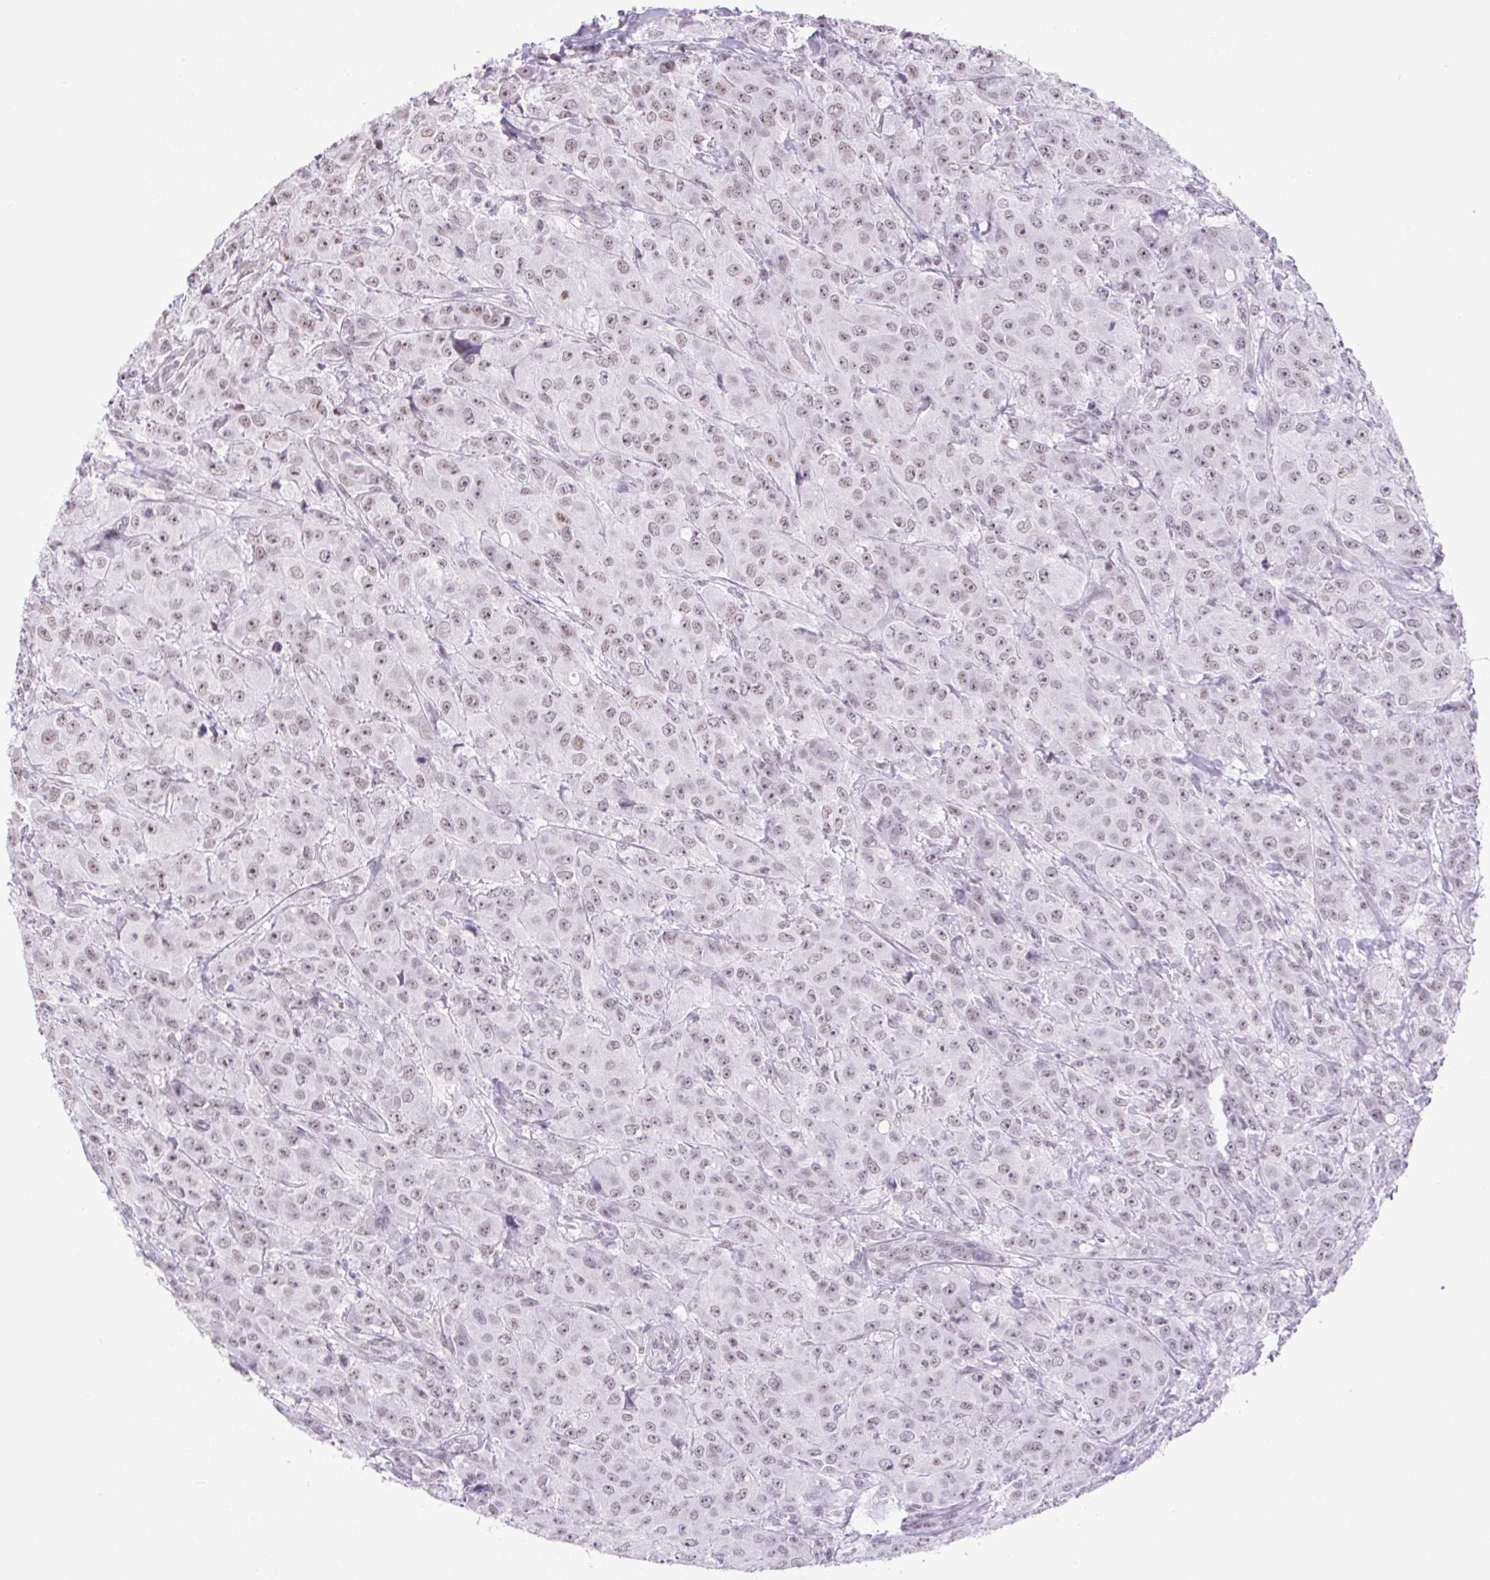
{"staining": {"intensity": "moderate", "quantity": "25%-75%", "location": "nuclear"}, "tissue": "breast cancer", "cell_type": "Tumor cells", "image_type": "cancer", "snomed": [{"axis": "morphology", "description": "Normal tissue, NOS"}, {"axis": "morphology", "description": "Duct carcinoma"}, {"axis": "topography", "description": "Breast"}], "caption": "Protein expression analysis of human breast cancer reveals moderate nuclear staining in about 25%-75% of tumor cells.", "gene": "DDX17", "patient": {"sex": "female", "age": 43}}